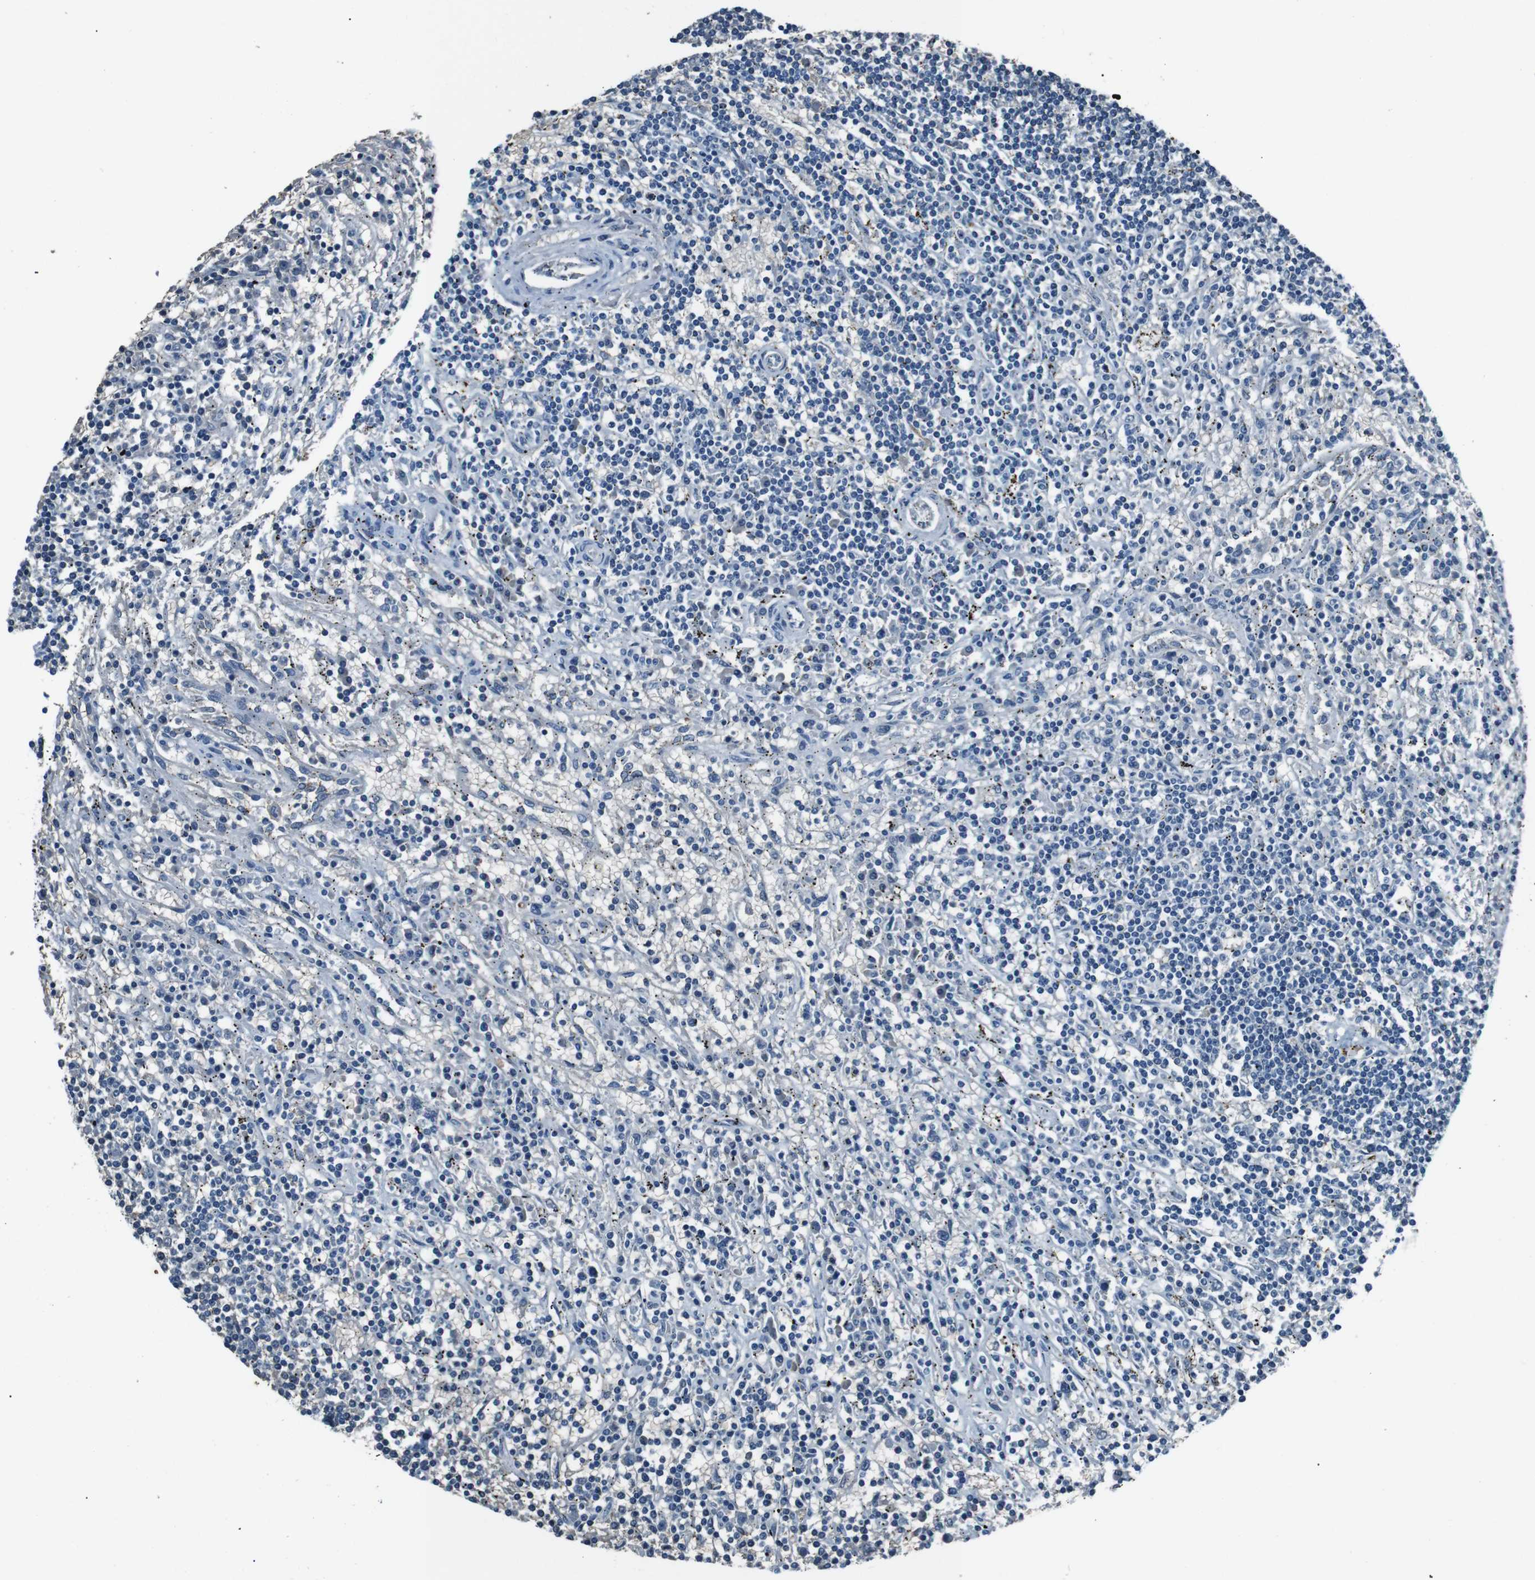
{"staining": {"intensity": "negative", "quantity": "none", "location": "none"}, "tissue": "lymphoma", "cell_type": "Tumor cells", "image_type": "cancer", "snomed": [{"axis": "morphology", "description": "Malignant lymphoma, non-Hodgkin's type, Low grade"}, {"axis": "topography", "description": "Spleen"}], "caption": "The immunohistochemistry (IHC) histopathology image has no significant positivity in tumor cells of low-grade malignant lymphoma, non-Hodgkin's type tissue.", "gene": "LEP", "patient": {"sex": "male", "age": 76}}